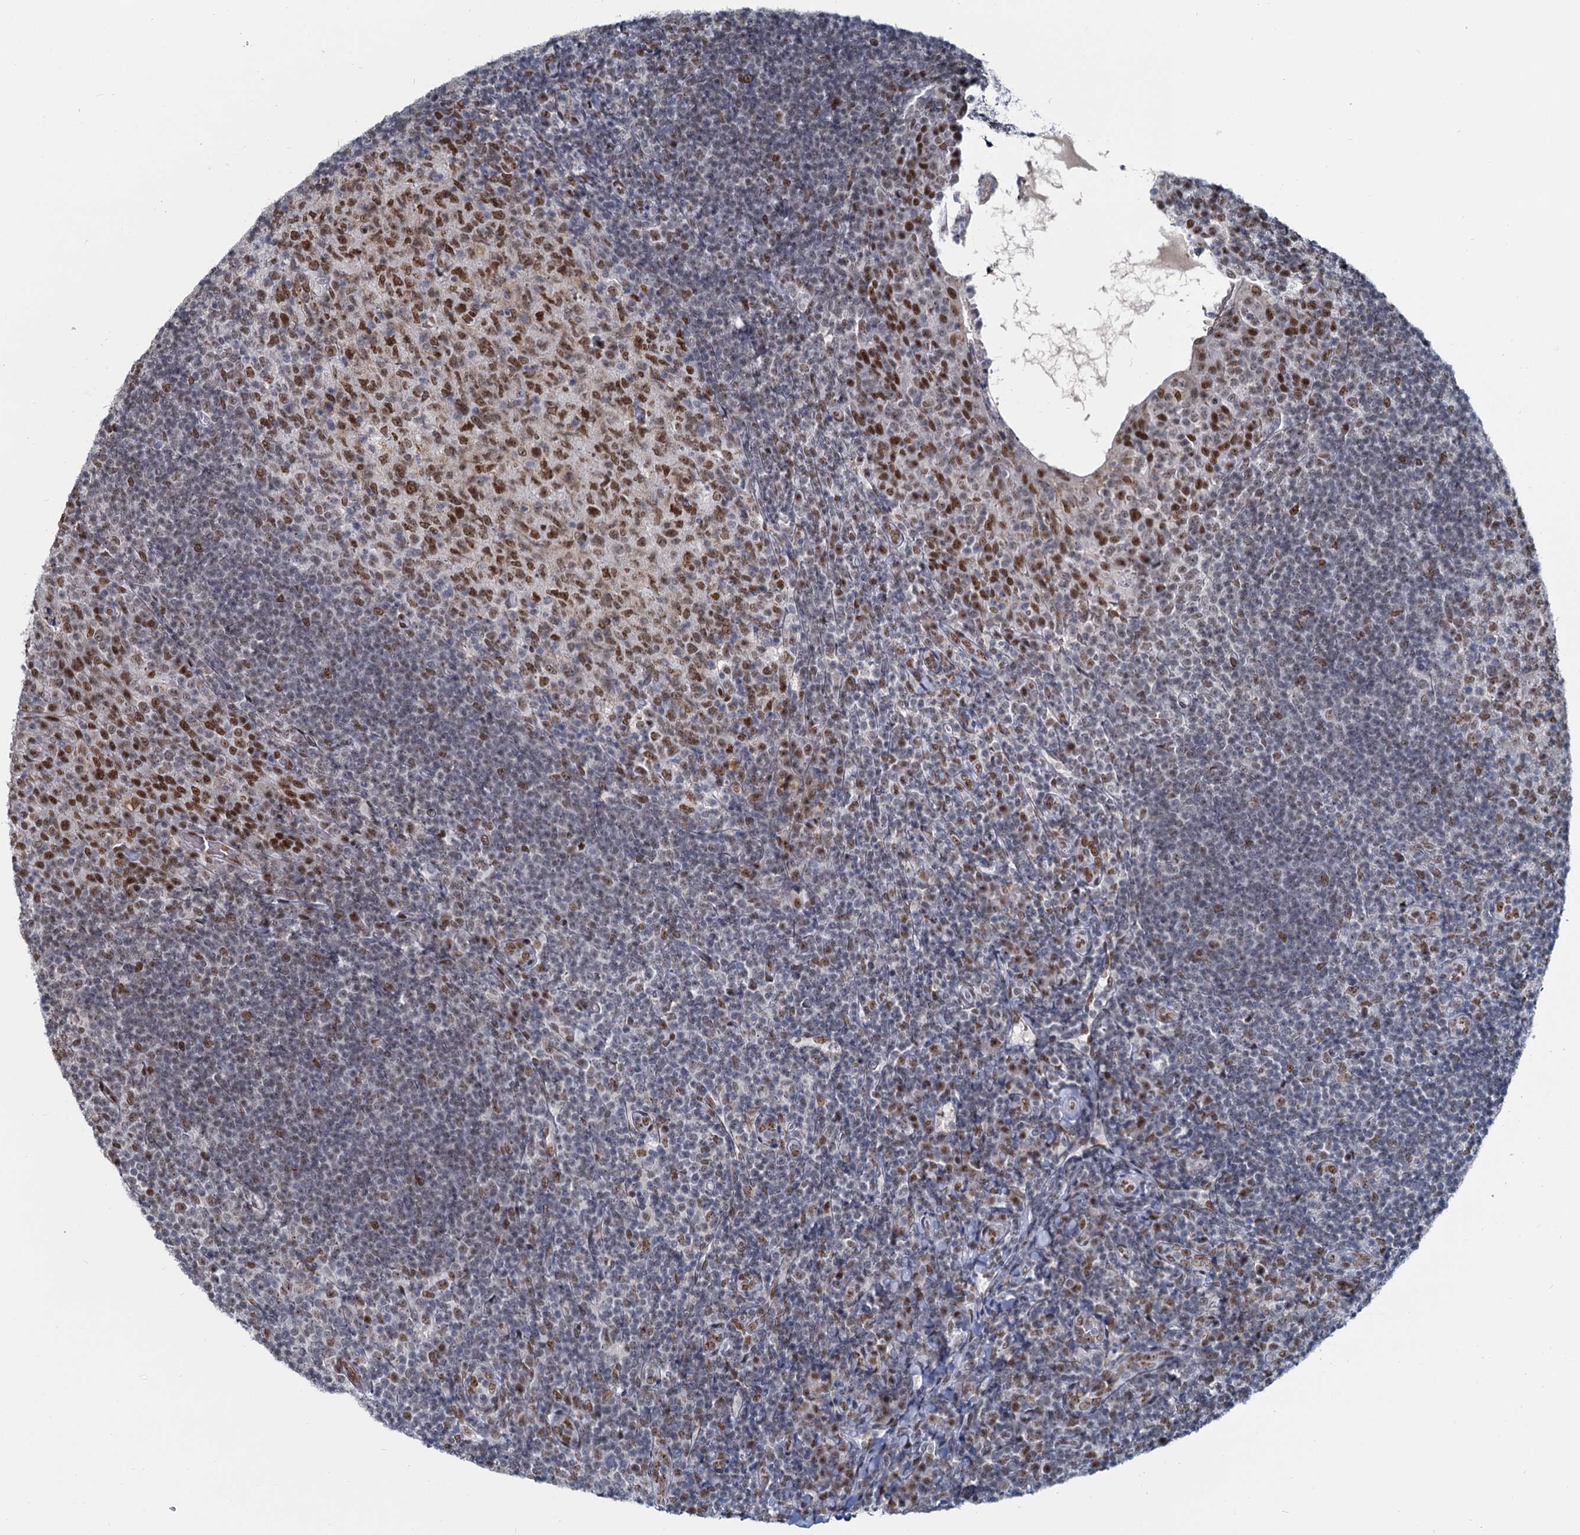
{"staining": {"intensity": "moderate", "quantity": ">75%", "location": "nuclear"}, "tissue": "tonsil", "cell_type": "Germinal center cells", "image_type": "normal", "snomed": [{"axis": "morphology", "description": "Normal tissue, NOS"}, {"axis": "topography", "description": "Tonsil"}], "caption": "Germinal center cells show moderate nuclear expression in about >75% of cells in unremarkable tonsil. The staining was performed using DAB to visualize the protein expression in brown, while the nuclei were stained in blue with hematoxylin (Magnification: 20x).", "gene": "RPRD1A", "patient": {"sex": "female", "age": 10}}